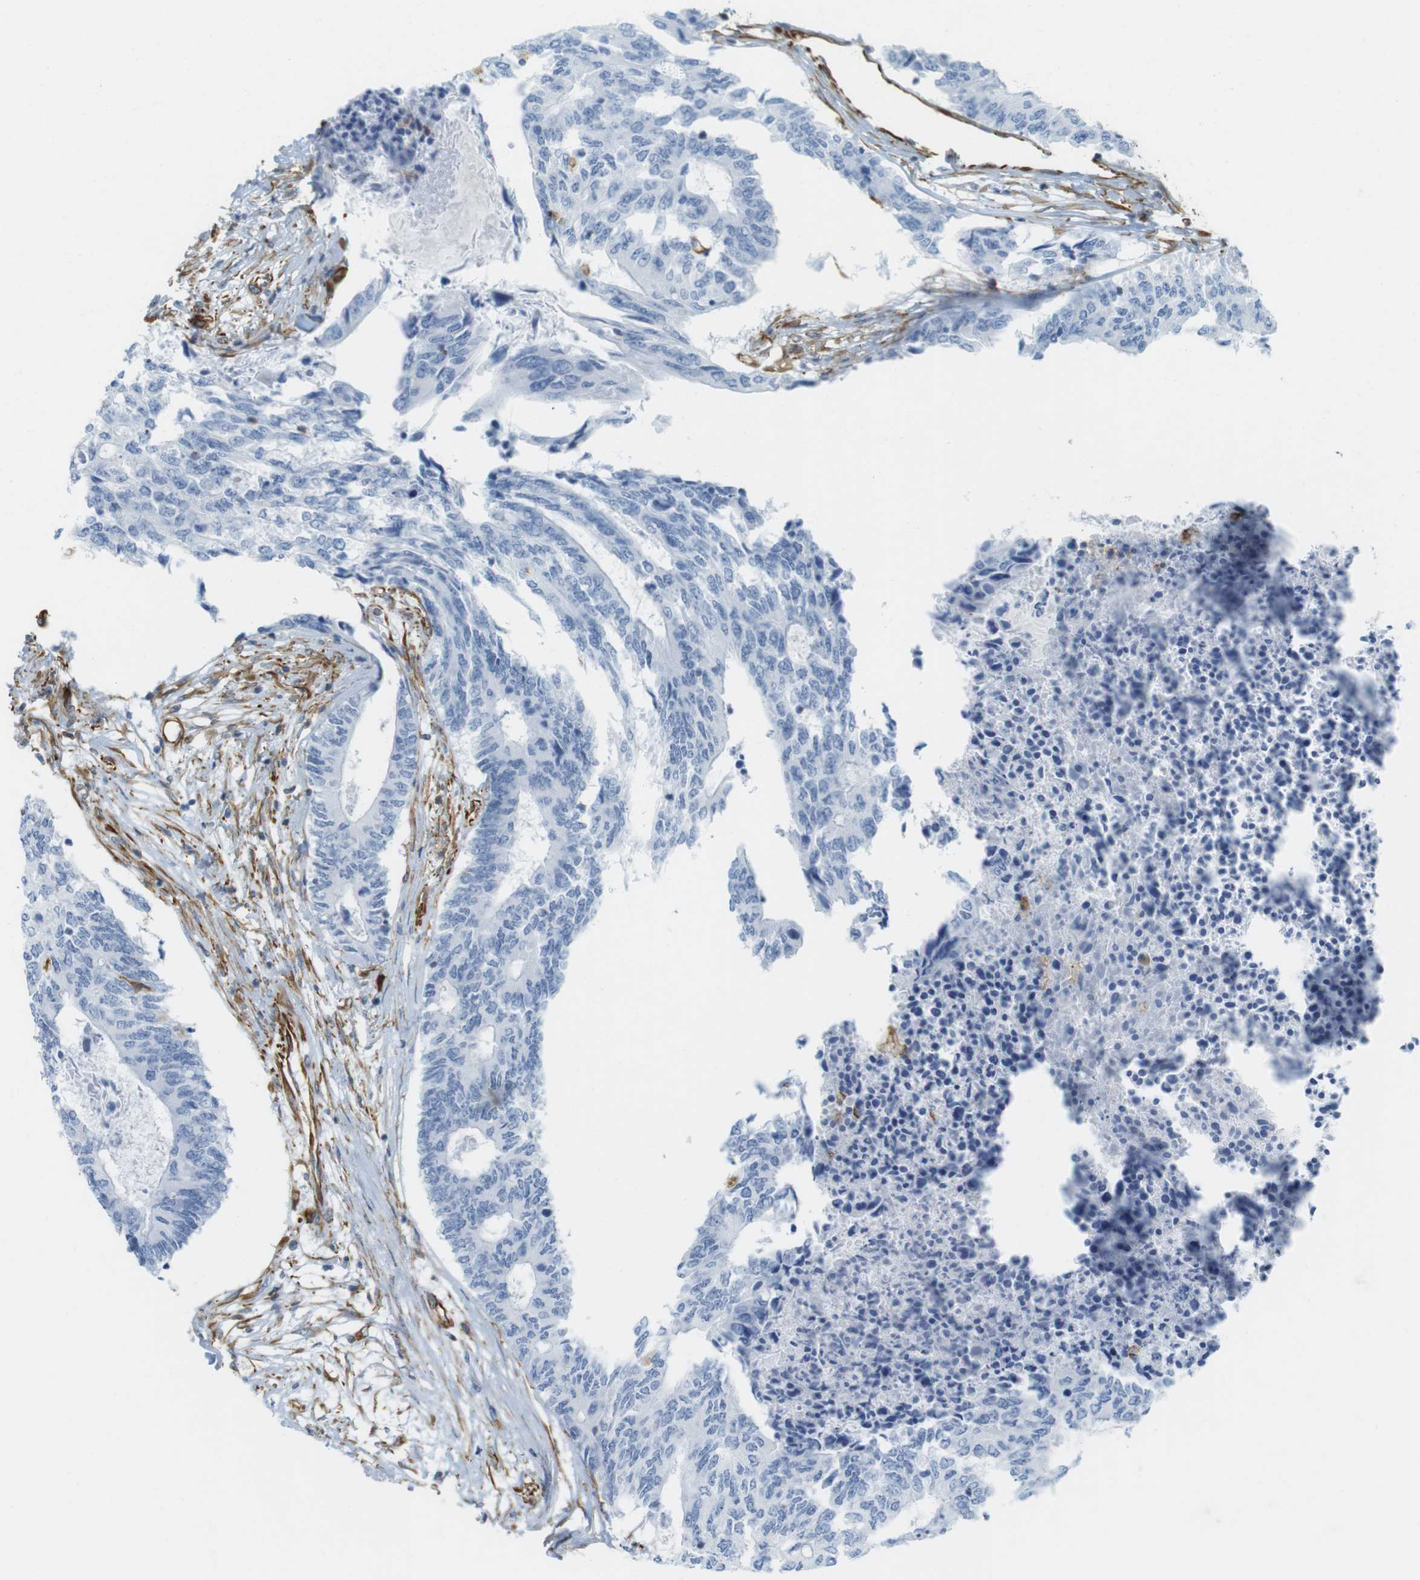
{"staining": {"intensity": "negative", "quantity": "none", "location": "none"}, "tissue": "colorectal cancer", "cell_type": "Tumor cells", "image_type": "cancer", "snomed": [{"axis": "morphology", "description": "Adenocarcinoma, NOS"}, {"axis": "topography", "description": "Rectum"}], "caption": "This is an immunohistochemistry (IHC) photomicrograph of colorectal cancer (adenocarcinoma). There is no positivity in tumor cells.", "gene": "MS4A10", "patient": {"sex": "male", "age": 63}}